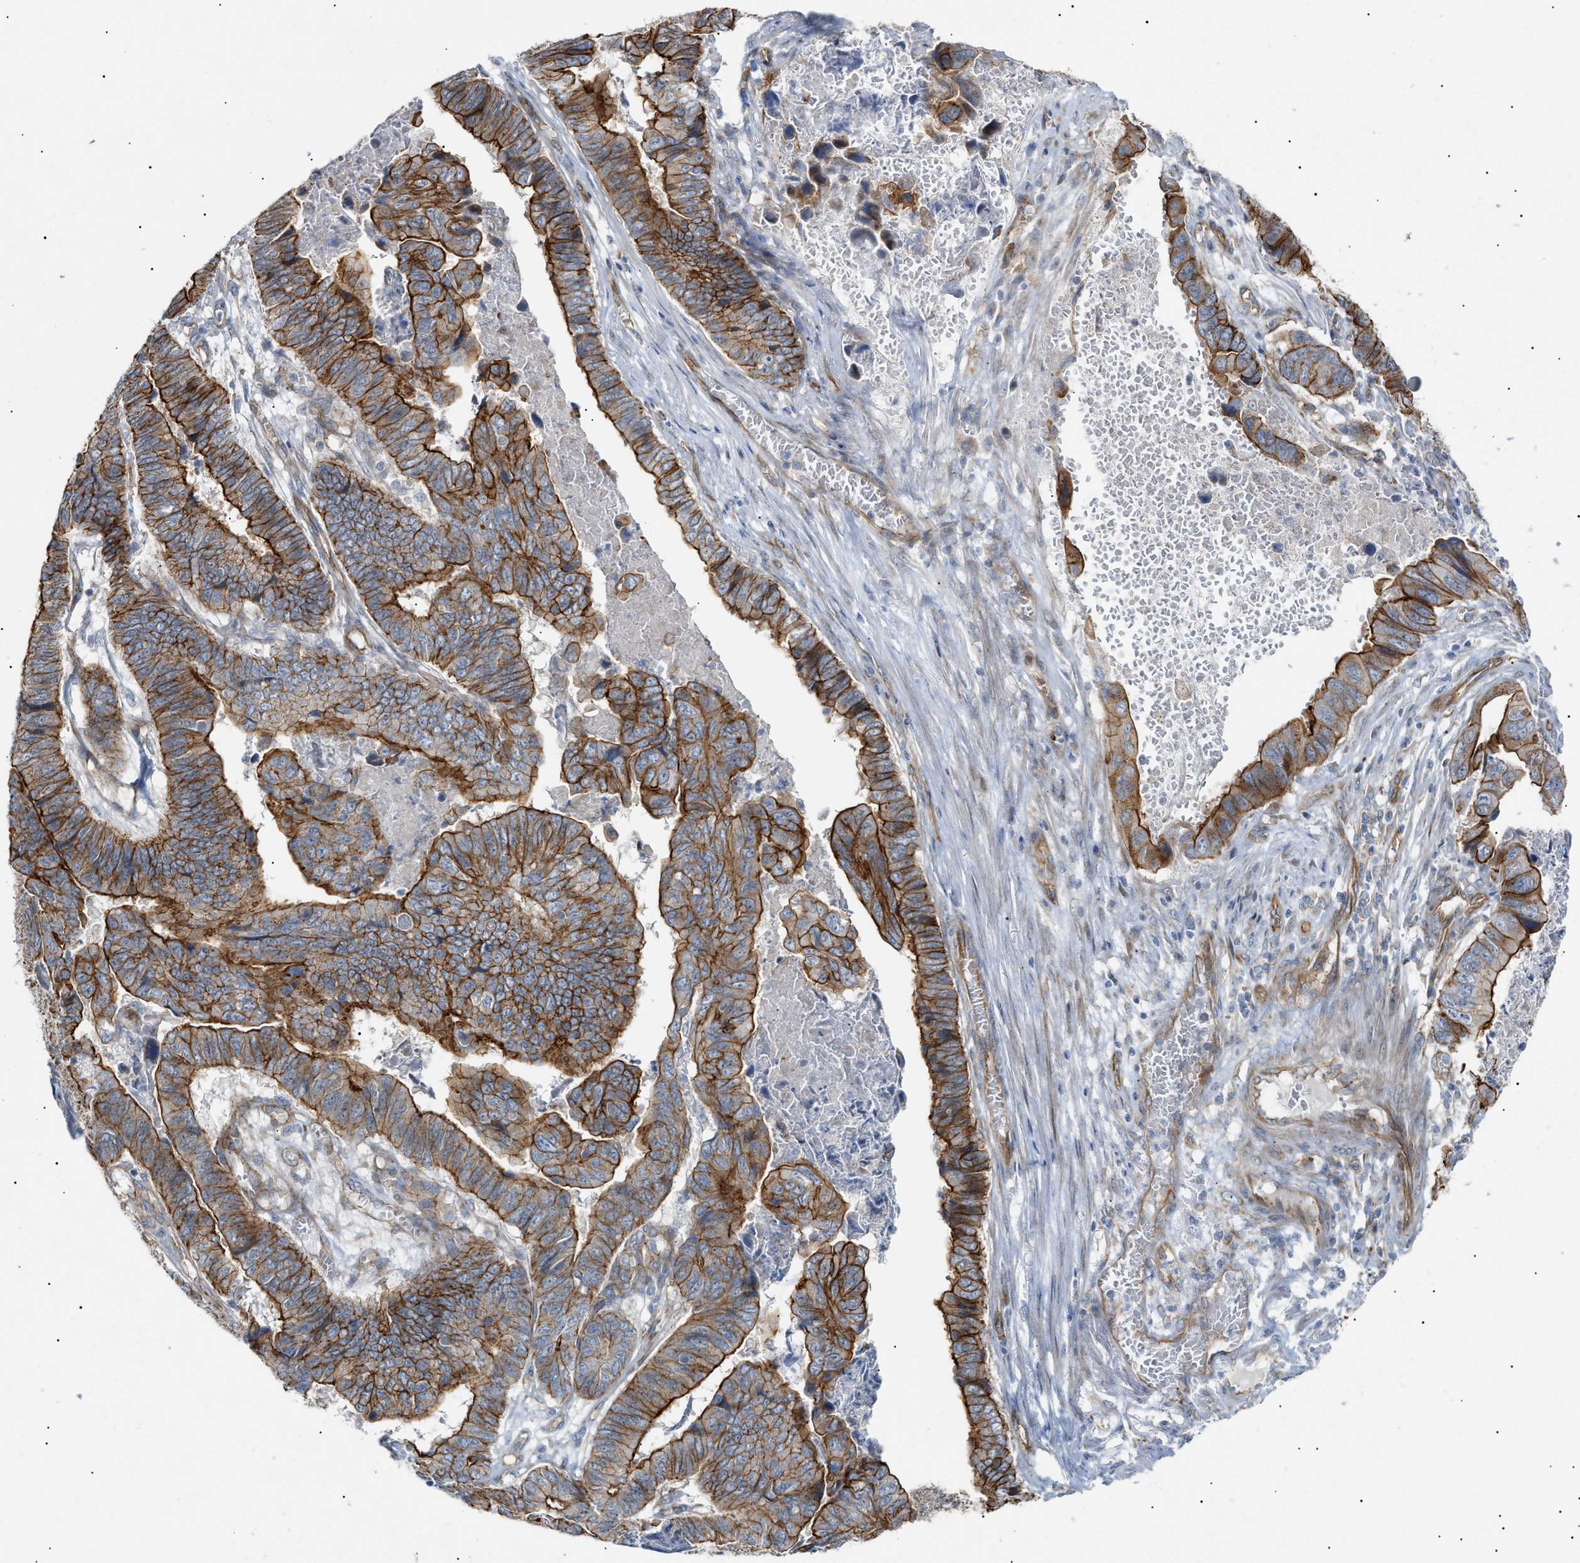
{"staining": {"intensity": "strong", "quantity": "25%-75%", "location": "cytoplasmic/membranous"}, "tissue": "stomach cancer", "cell_type": "Tumor cells", "image_type": "cancer", "snomed": [{"axis": "morphology", "description": "Adenocarcinoma, NOS"}, {"axis": "topography", "description": "Stomach, lower"}], "caption": "Protein staining of adenocarcinoma (stomach) tissue reveals strong cytoplasmic/membranous expression in about 25%-75% of tumor cells. (DAB IHC with brightfield microscopy, high magnification).", "gene": "ZFHX2", "patient": {"sex": "male", "age": 77}}